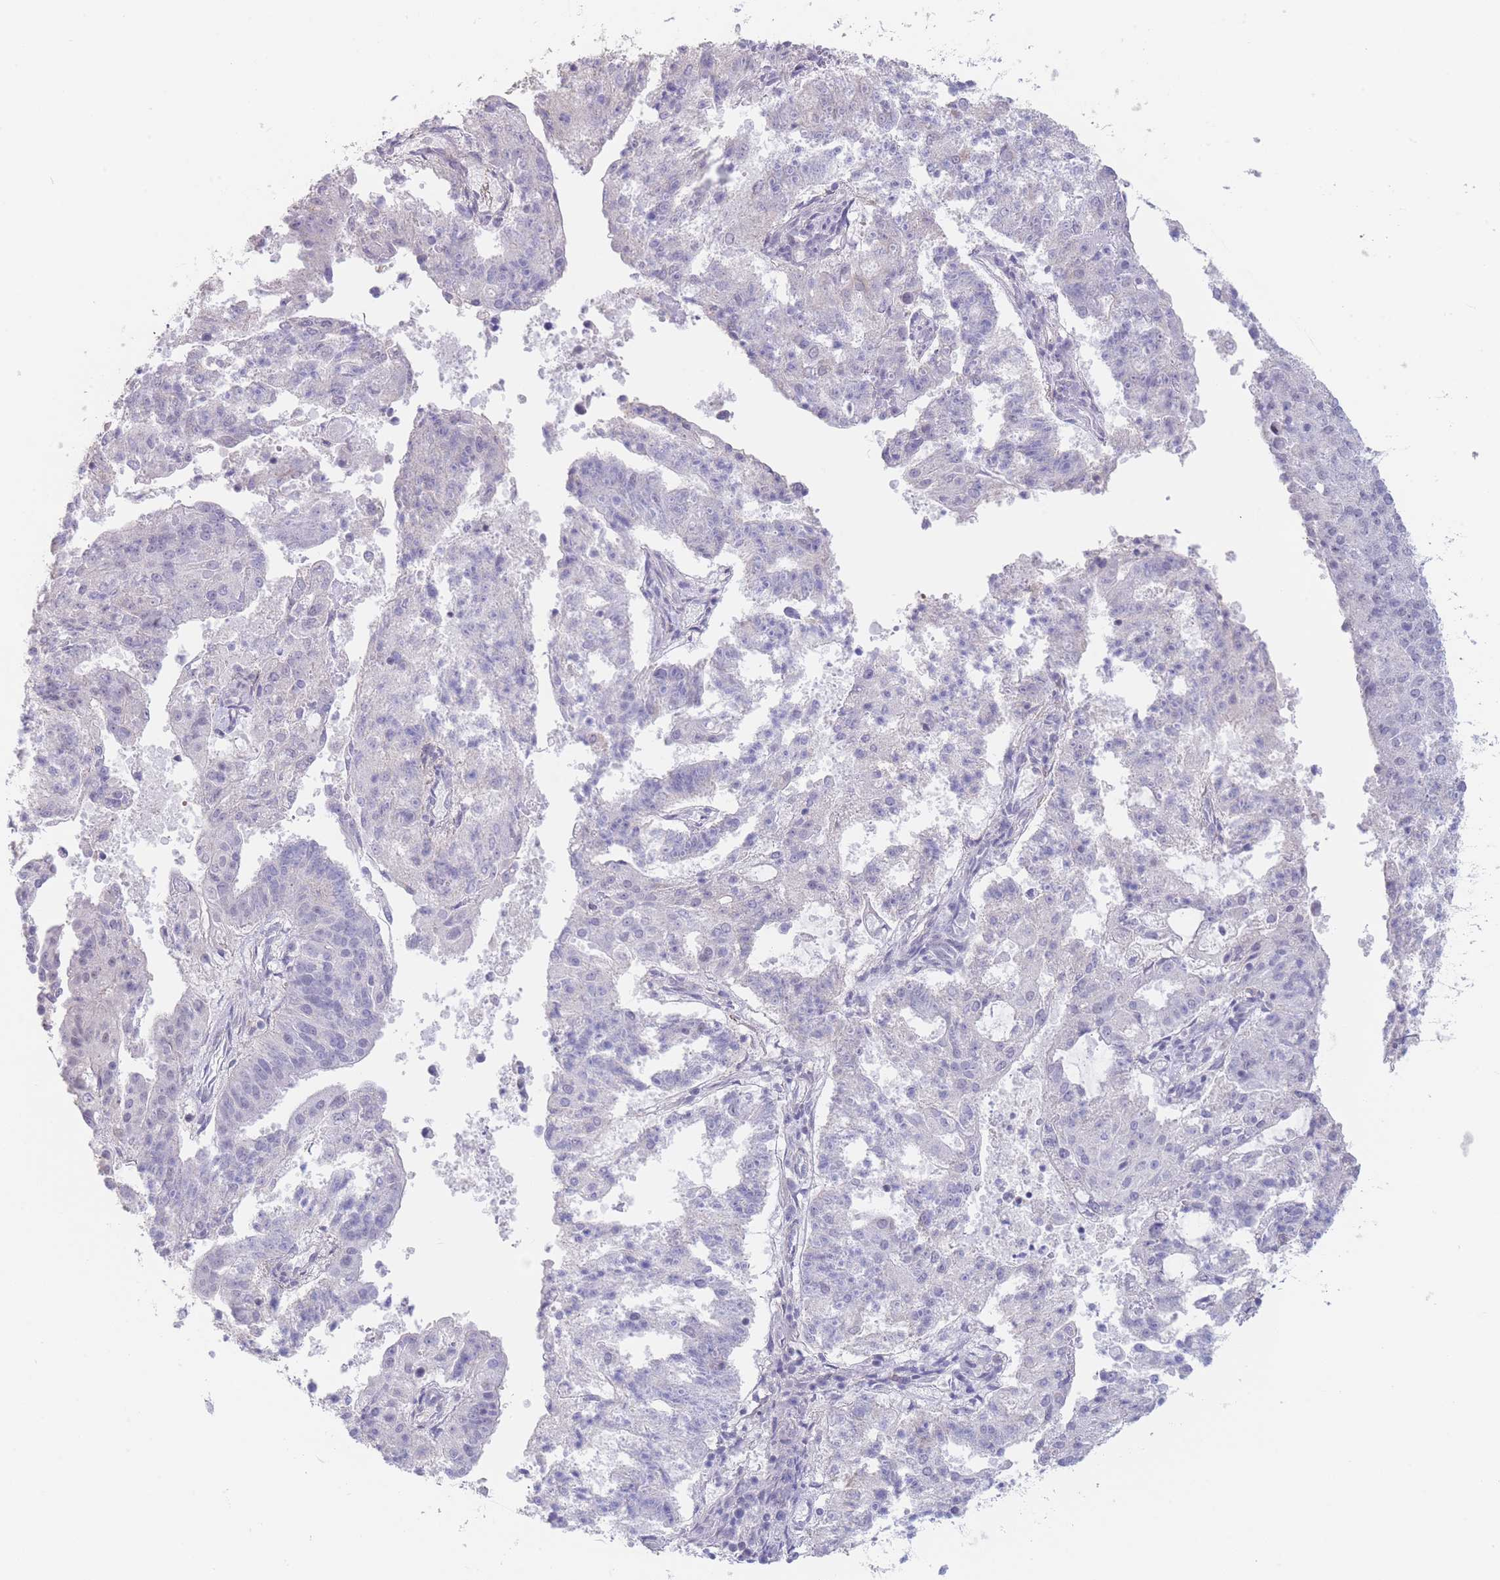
{"staining": {"intensity": "negative", "quantity": "none", "location": "none"}, "tissue": "endometrial cancer", "cell_type": "Tumor cells", "image_type": "cancer", "snomed": [{"axis": "morphology", "description": "Adenocarcinoma, NOS"}, {"axis": "topography", "description": "Endometrium"}], "caption": "The micrograph reveals no significant staining in tumor cells of endometrial cancer (adenocarcinoma).", "gene": "ASAP3", "patient": {"sex": "female", "age": 82}}